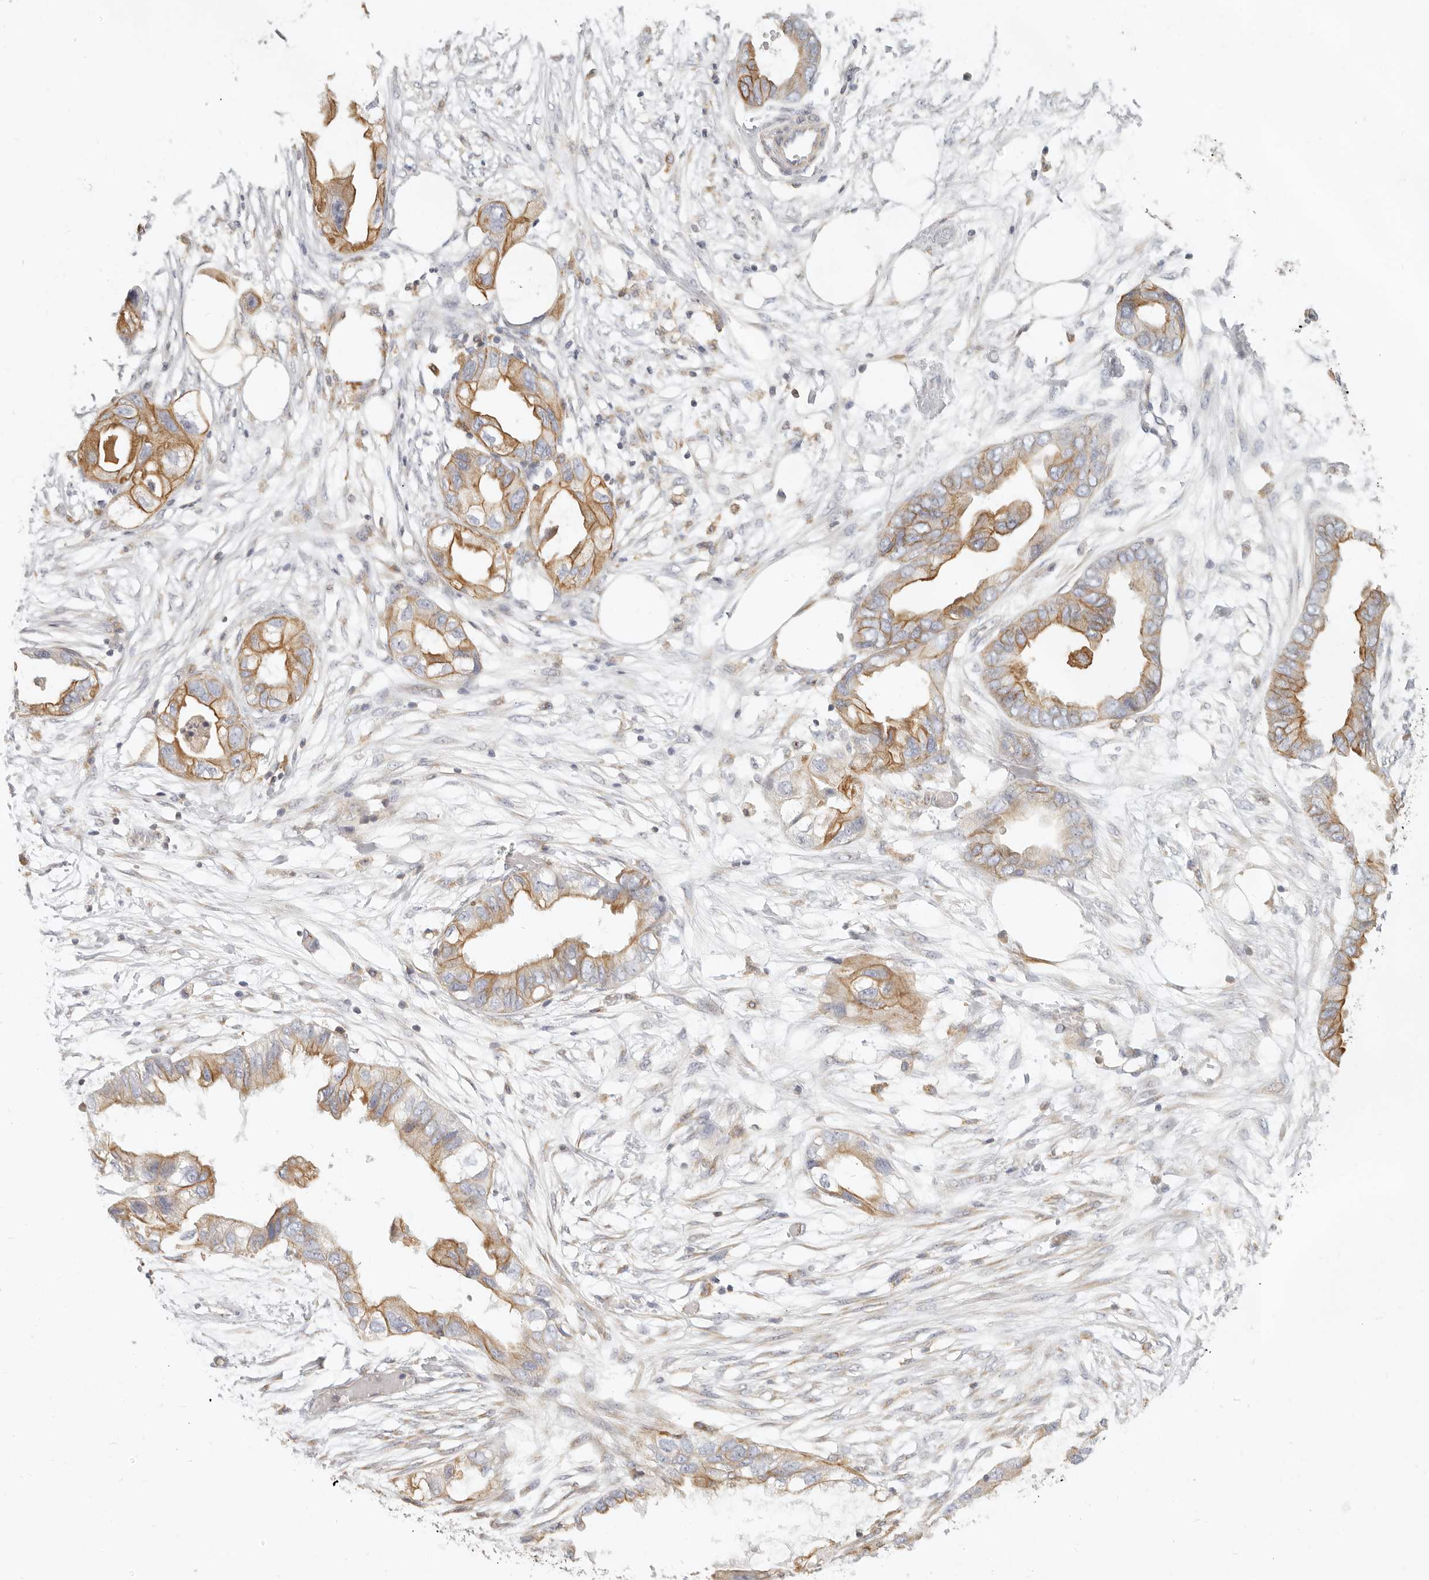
{"staining": {"intensity": "moderate", "quantity": ">75%", "location": "cytoplasmic/membranous"}, "tissue": "endometrial cancer", "cell_type": "Tumor cells", "image_type": "cancer", "snomed": [{"axis": "morphology", "description": "Adenocarcinoma, NOS"}, {"axis": "morphology", "description": "Adenocarcinoma, metastatic, NOS"}, {"axis": "topography", "description": "Adipose tissue"}, {"axis": "topography", "description": "Endometrium"}], "caption": "Protein positivity by IHC reveals moderate cytoplasmic/membranous expression in approximately >75% of tumor cells in adenocarcinoma (endometrial). (DAB (3,3'-diaminobenzidine) = brown stain, brightfield microscopy at high magnification).", "gene": "NIBAN1", "patient": {"sex": "female", "age": 67}}